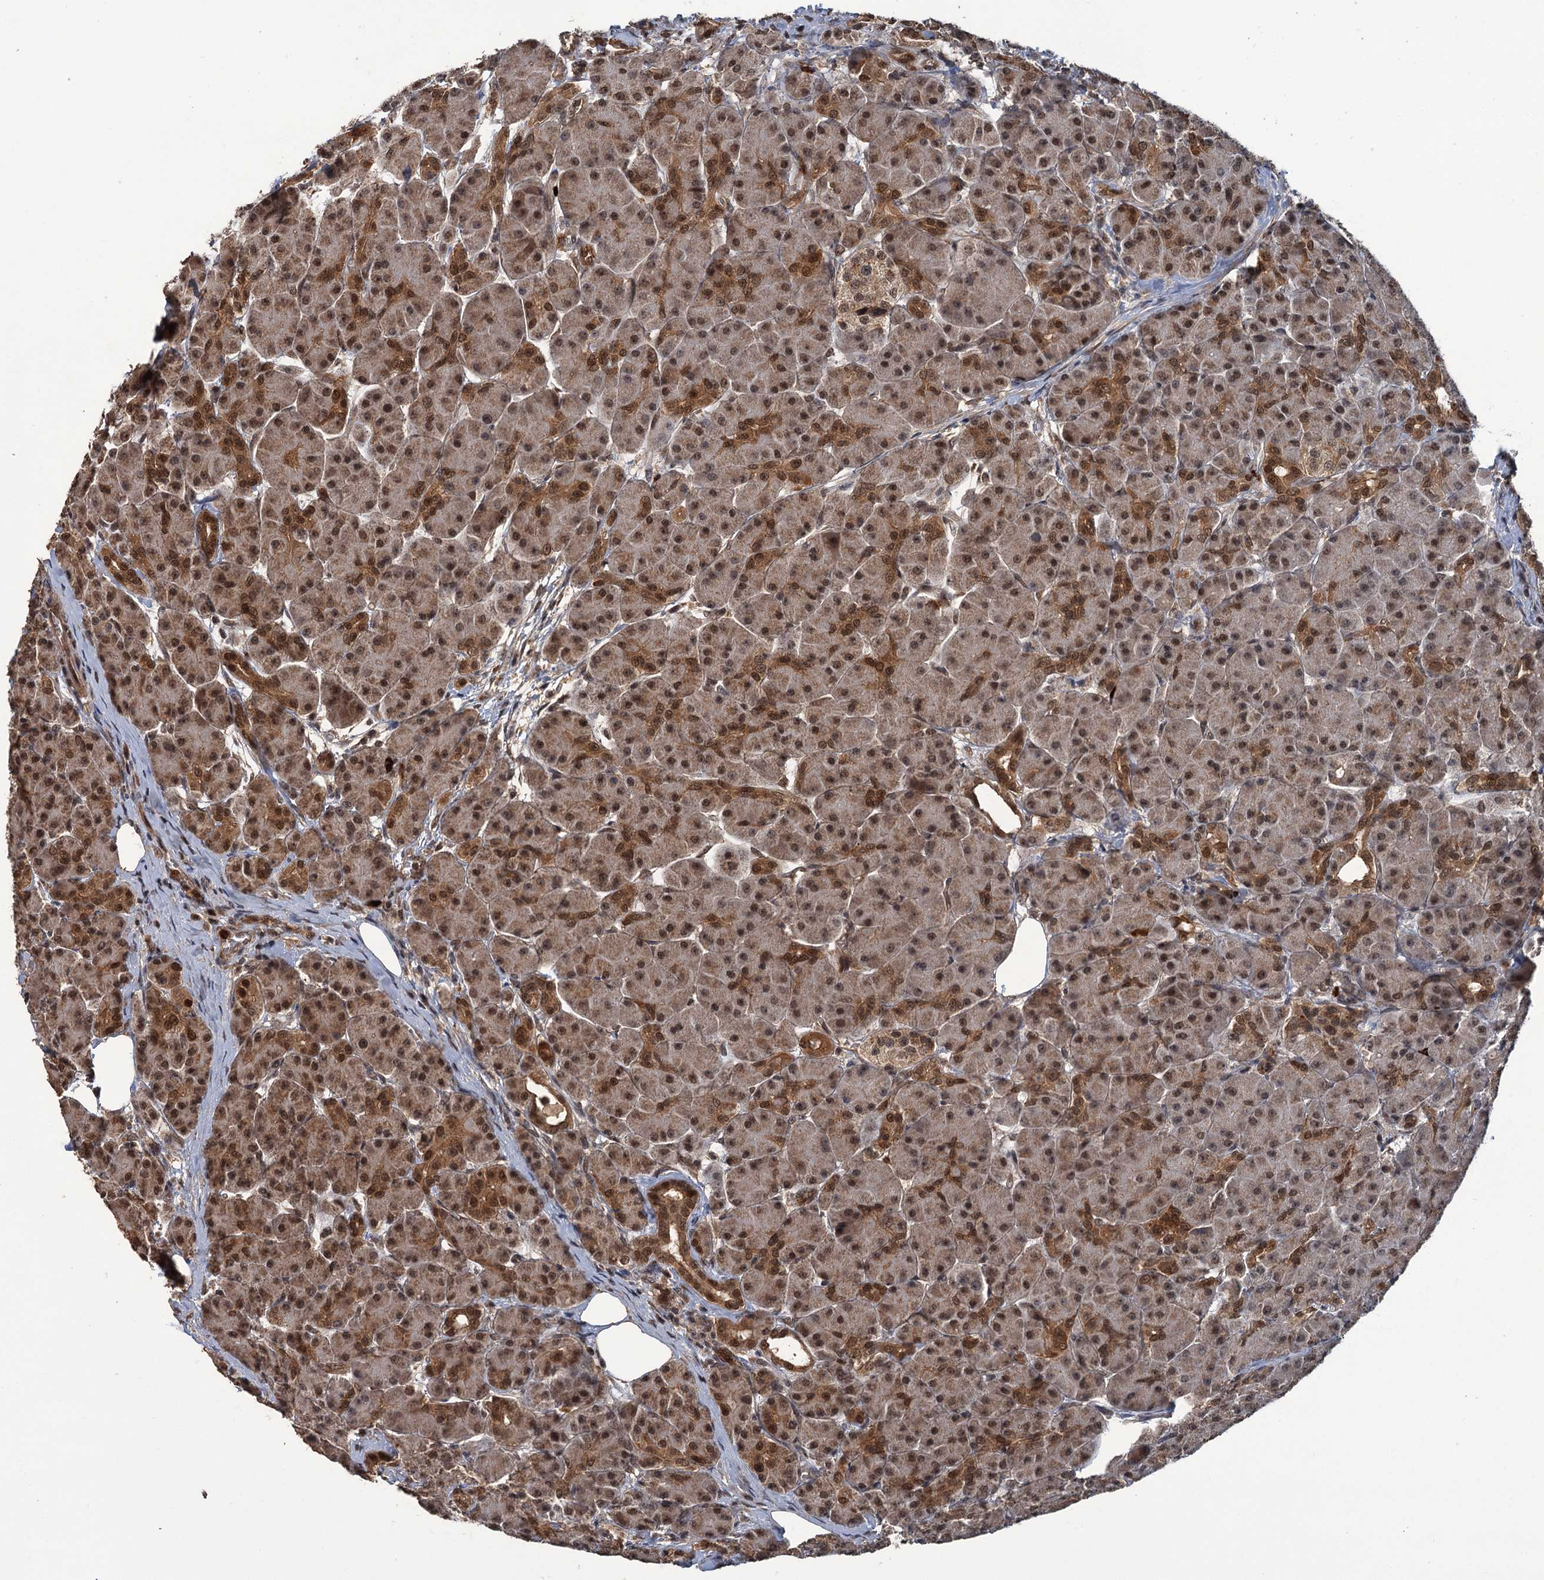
{"staining": {"intensity": "strong", "quantity": ">75%", "location": "cytoplasmic/membranous,nuclear"}, "tissue": "pancreas", "cell_type": "Exocrine glandular cells", "image_type": "normal", "snomed": [{"axis": "morphology", "description": "Normal tissue, NOS"}, {"axis": "topography", "description": "Pancreas"}], "caption": "Immunohistochemistry (IHC) of unremarkable human pancreas demonstrates high levels of strong cytoplasmic/membranous,nuclear positivity in approximately >75% of exocrine glandular cells. The staining is performed using DAB brown chromogen to label protein expression. The nuclei are counter-stained blue using hematoxylin.", "gene": "KANSL2", "patient": {"sex": "male", "age": 63}}